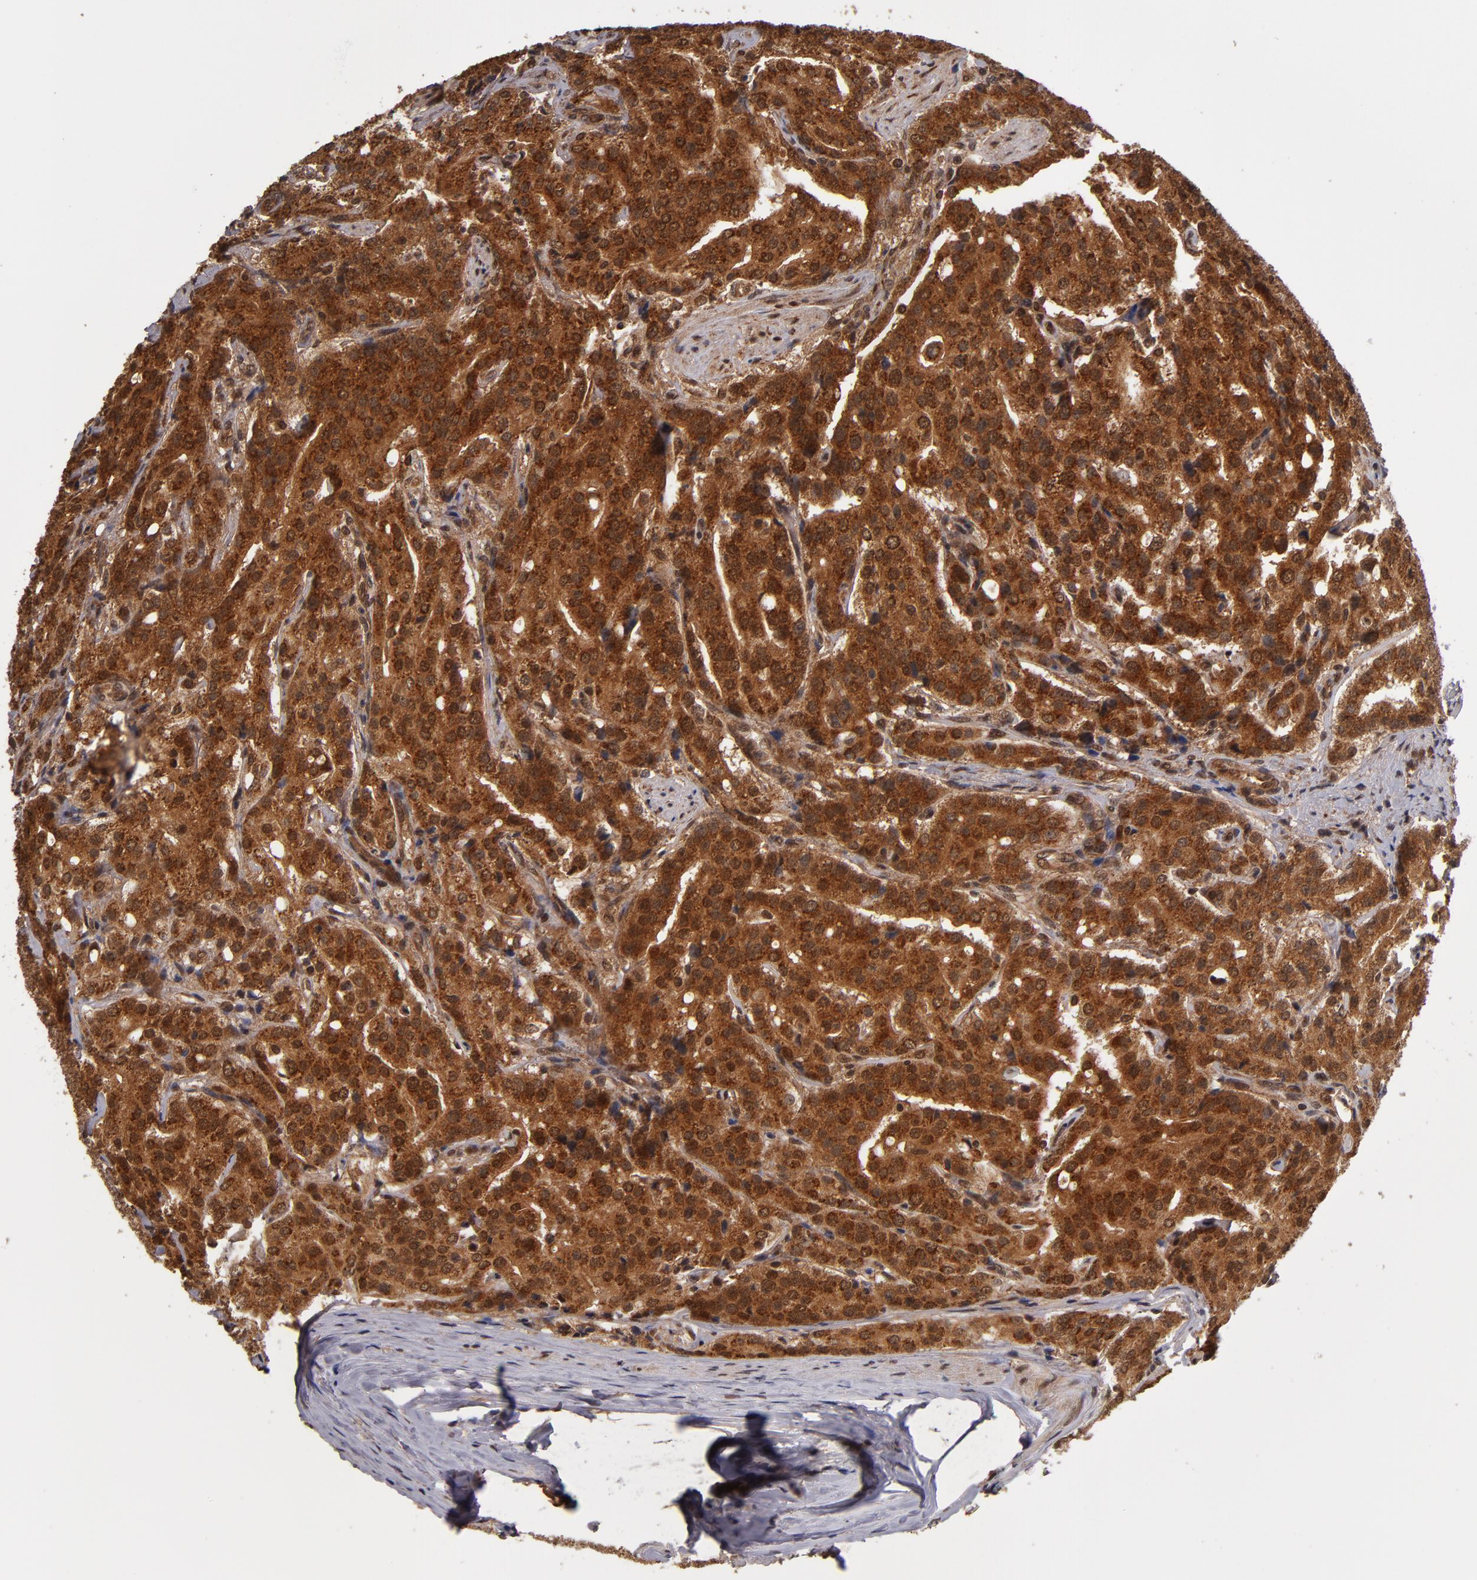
{"staining": {"intensity": "strong", "quantity": ">75%", "location": "cytoplasmic/membranous,nuclear"}, "tissue": "prostate cancer", "cell_type": "Tumor cells", "image_type": "cancer", "snomed": [{"axis": "morphology", "description": "Adenocarcinoma, Medium grade"}, {"axis": "topography", "description": "Prostate"}], "caption": "Brown immunohistochemical staining in human prostate cancer (medium-grade adenocarcinoma) shows strong cytoplasmic/membranous and nuclear expression in about >75% of tumor cells.", "gene": "CUL5", "patient": {"sex": "male", "age": 72}}